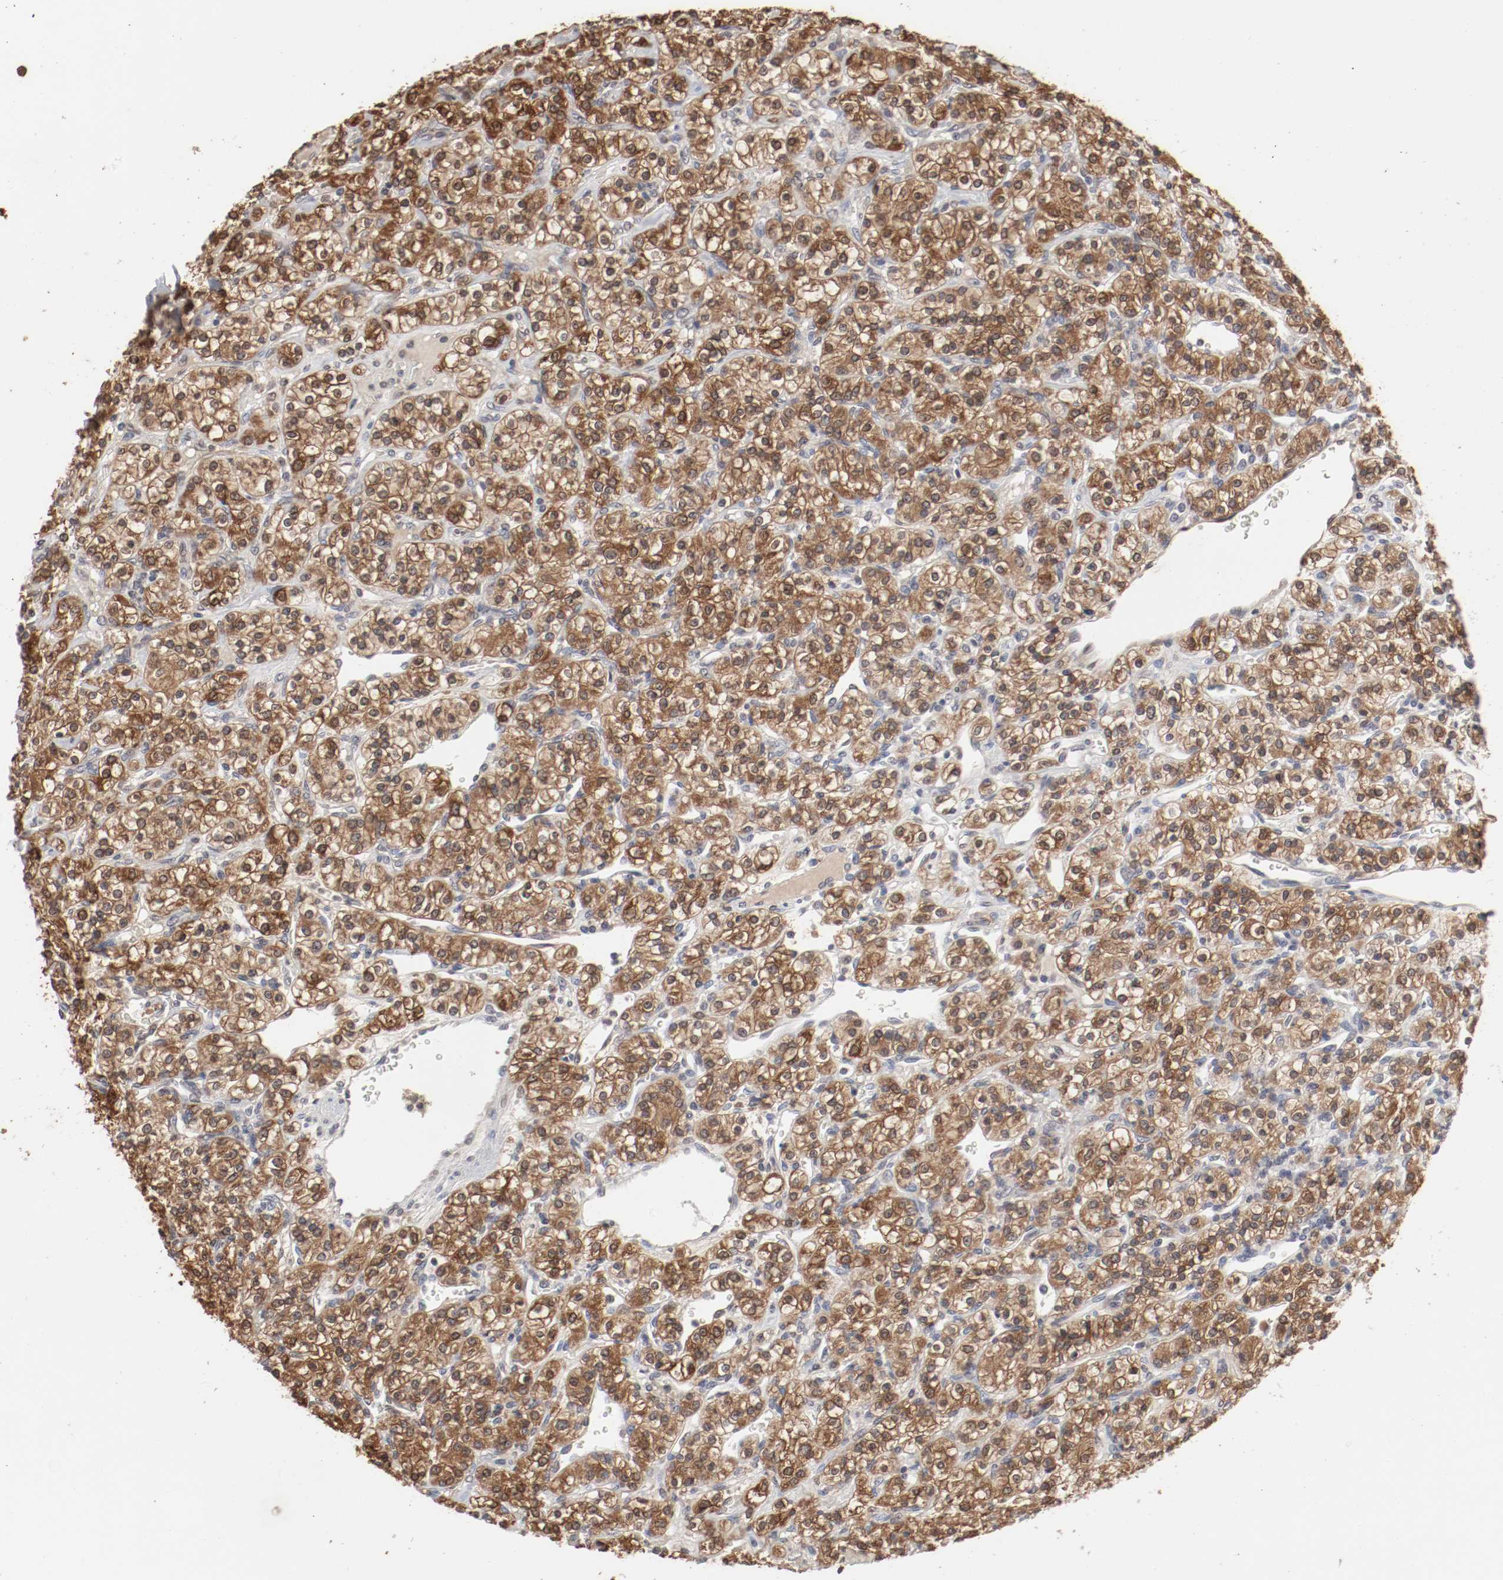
{"staining": {"intensity": "moderate", "quantity": ">75%", "location": "cytoplasmic/membranous,nuclear"}, "tissue": "renal cancer", "cell_type": "Tumor cells", "image_type": "cancer", "snomed": [{"axis": "morphology", "description": "Adenocarcinoma, NOS"}, {"axis": "topography", "description": "Kidney"}], "caption": "Moderate cytoplasmic/membranous and nuclear positivity is present in approximately >75% of tumor cells in renal cancer.", "gene": "WASL", "patient": {"sex": "male", "age": 77}}